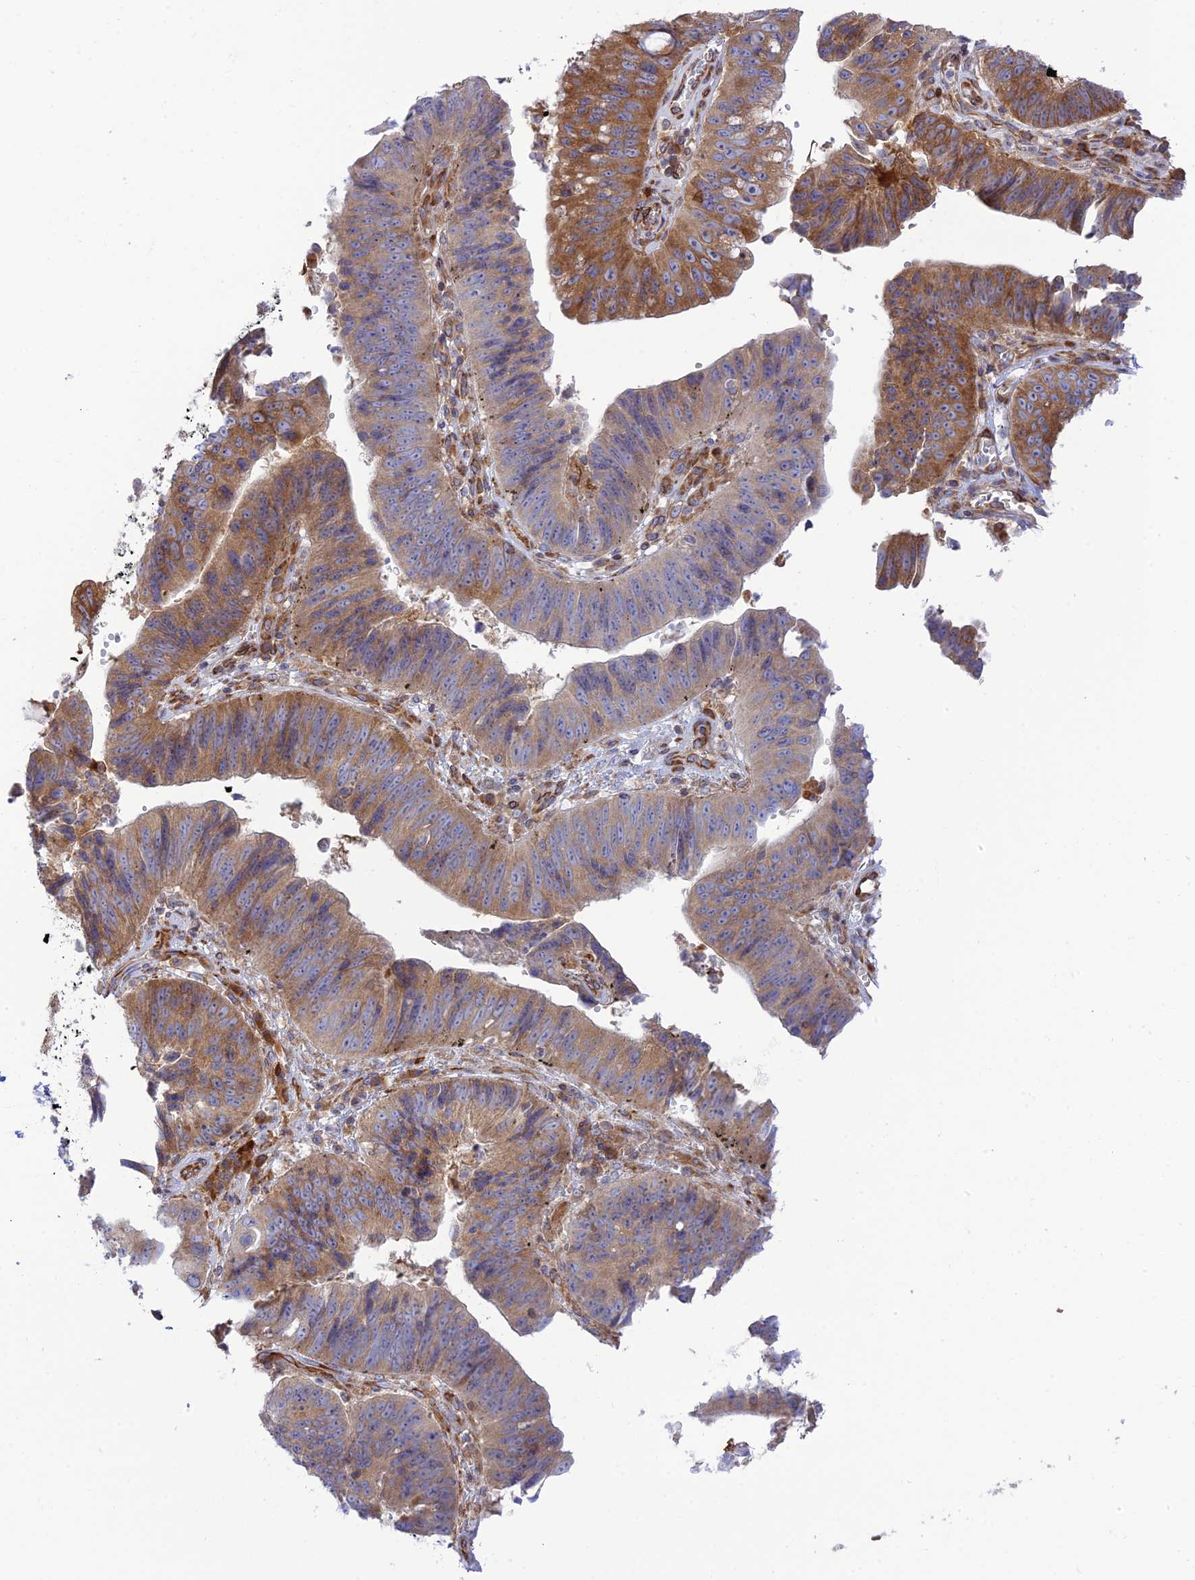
{"staining": {"intensity": "moderate", "quantity": ">75%", "location": "cytoplasmic/membranous"}, "tissue": "stomach cancer", "cell_type": "Tumor cells", "image_type": "cancer", "snomed": [{"axis": "morphology", "description": "Adenocarcinoma, NOS"}, {"axis": "topography", "description": "Stomach"}], "caption": "Stomach cancer stained with immunohistochemistry (IHC) displays moderate cytoplasmic/membranous expression in approximately >75% of tumor cells.", "gene": "PIMREG", "patient": {"sex": "male", "age": 59}}